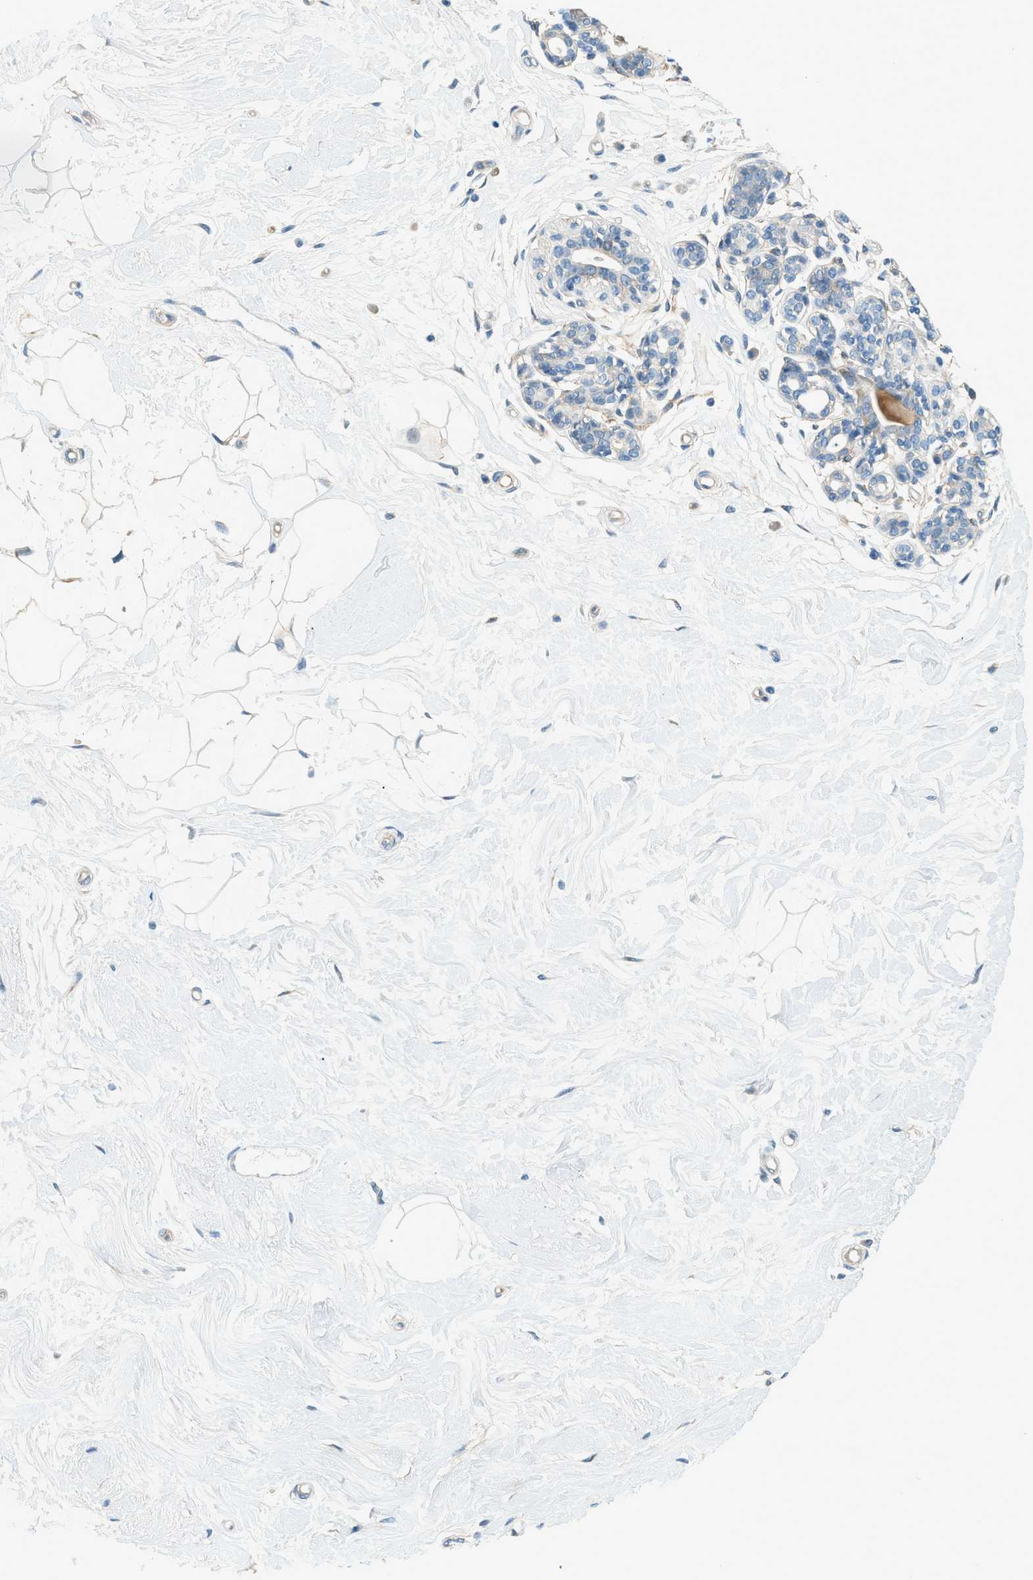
{"staining": {"intensity": "negative", "quantity": "none", "location": "none"}, "tissue": "breast", "cell_type": "Adipocytes", "image_type": "normal", "snomed": [{"axis": "morphology", "description": "Normal tissue, NOS"}, {"axis": "morphology", "description": "Lobular carcinoma"}, {"axis": "topography", "description": "Breast"}], "caption": "Immunohistochemistry (IHC) of normal breast shows no staining in adipocytes. (Stains: DAB IHC with hematoxylin counter stain, Microscopy: brightfield microscopy at high magnification).", "gene": "ZNF367", "patient": {"sex": "female", "age": 59}}